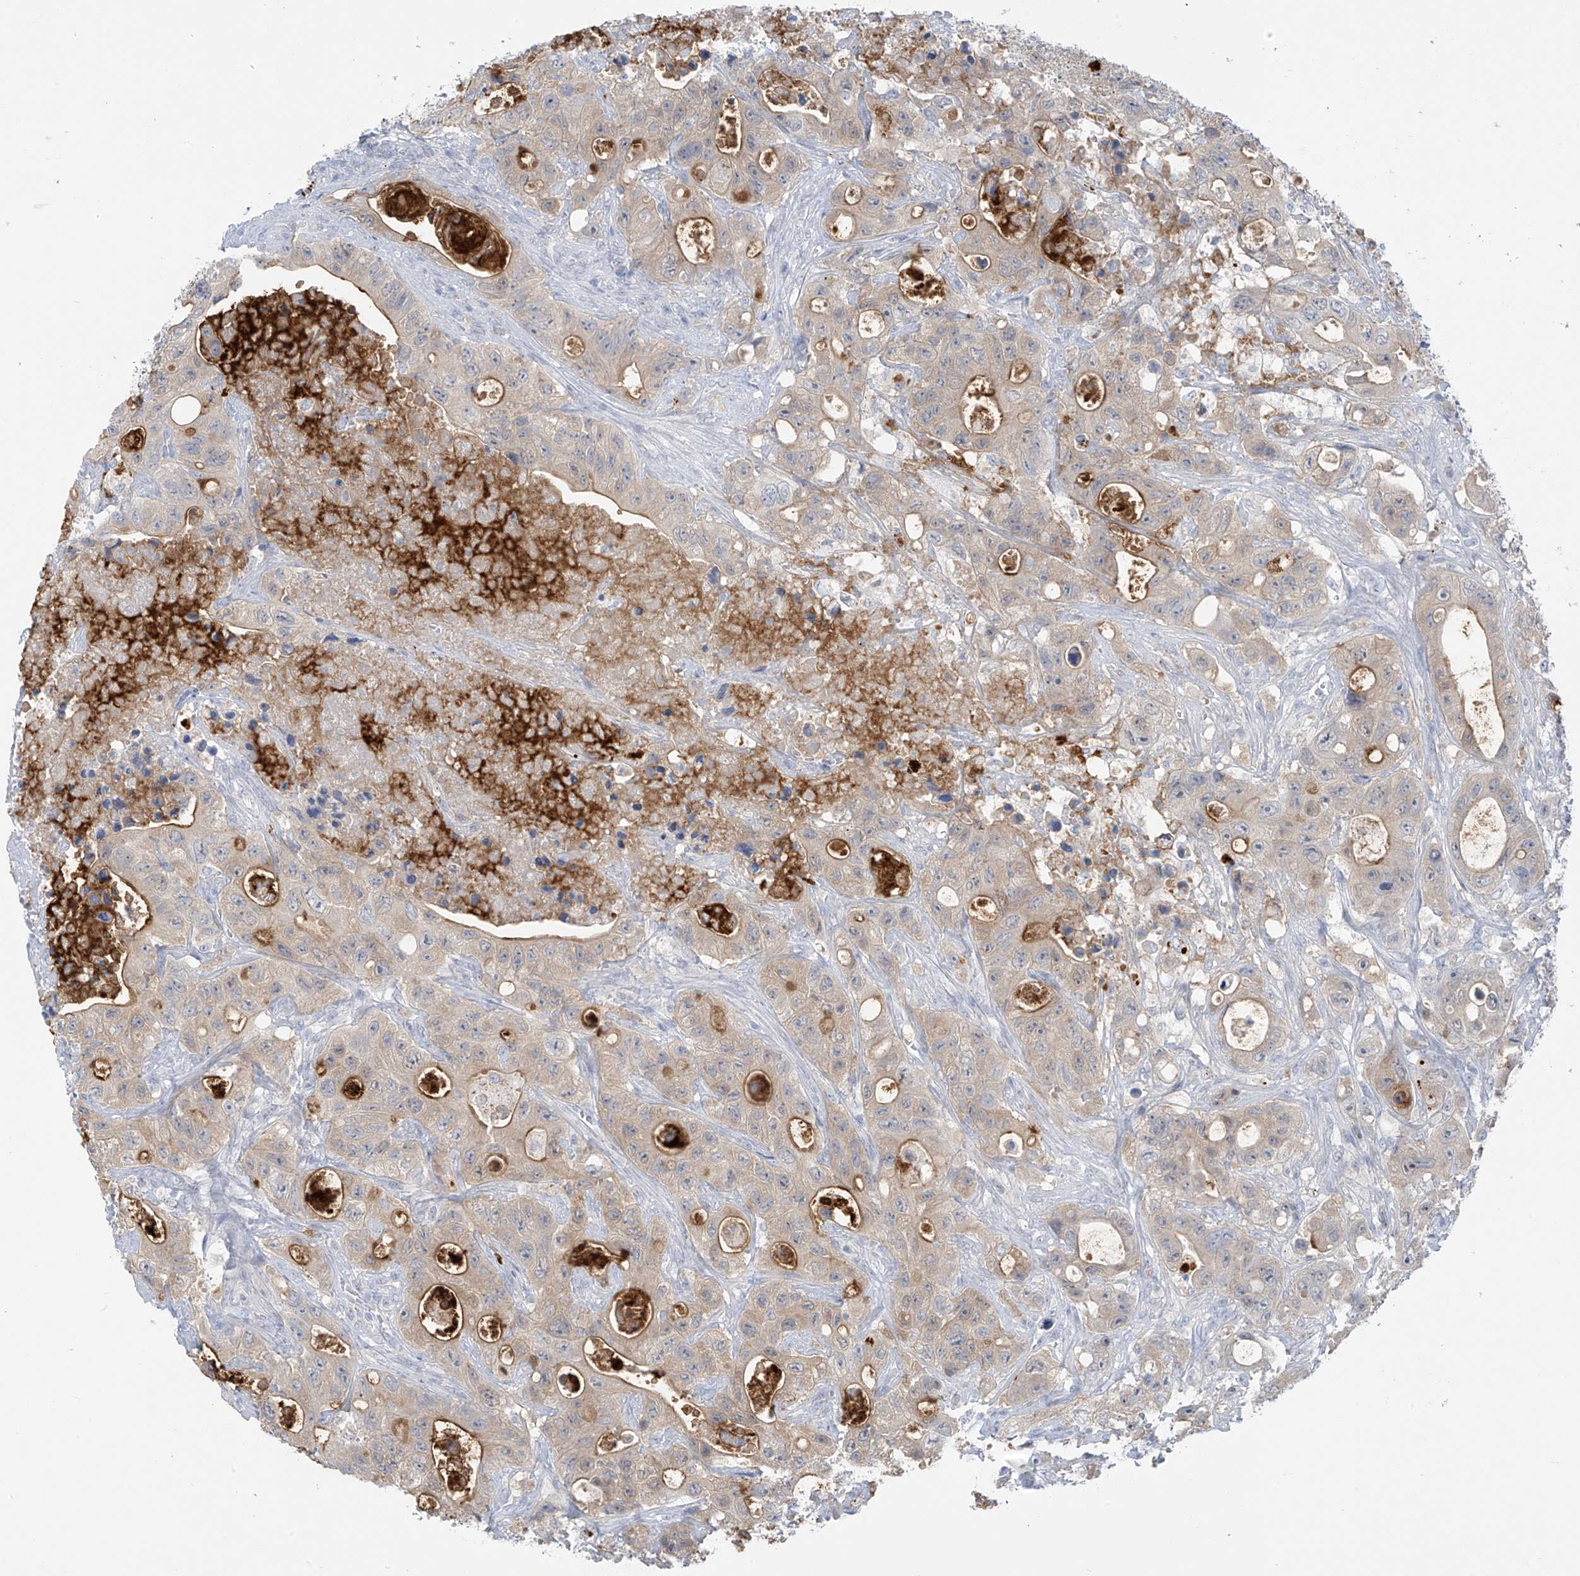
{"staining": {"intensity": "moderate", "quantity": "<25%", "location": "cytoplasmic/membranous"}, "tissue": "colorectal cancer", "cell_type": "Tumor cells", "image_type": "cancer", "snomed": [{"axis": "morphology", "description": "Adenocarcinoma, NOS"}, {"axis": "topography", "description": "Colon"}], "caption": "IHC (DAB (3,3'-diaminobenzidine)) staining of colorectal adenocarcinoma reveals moderate cytoplasmic/membranous protein positivity in about <25% of tumor cells.", "gene": "ZNF793", "patient": {"sex": "female", "age": 46}}